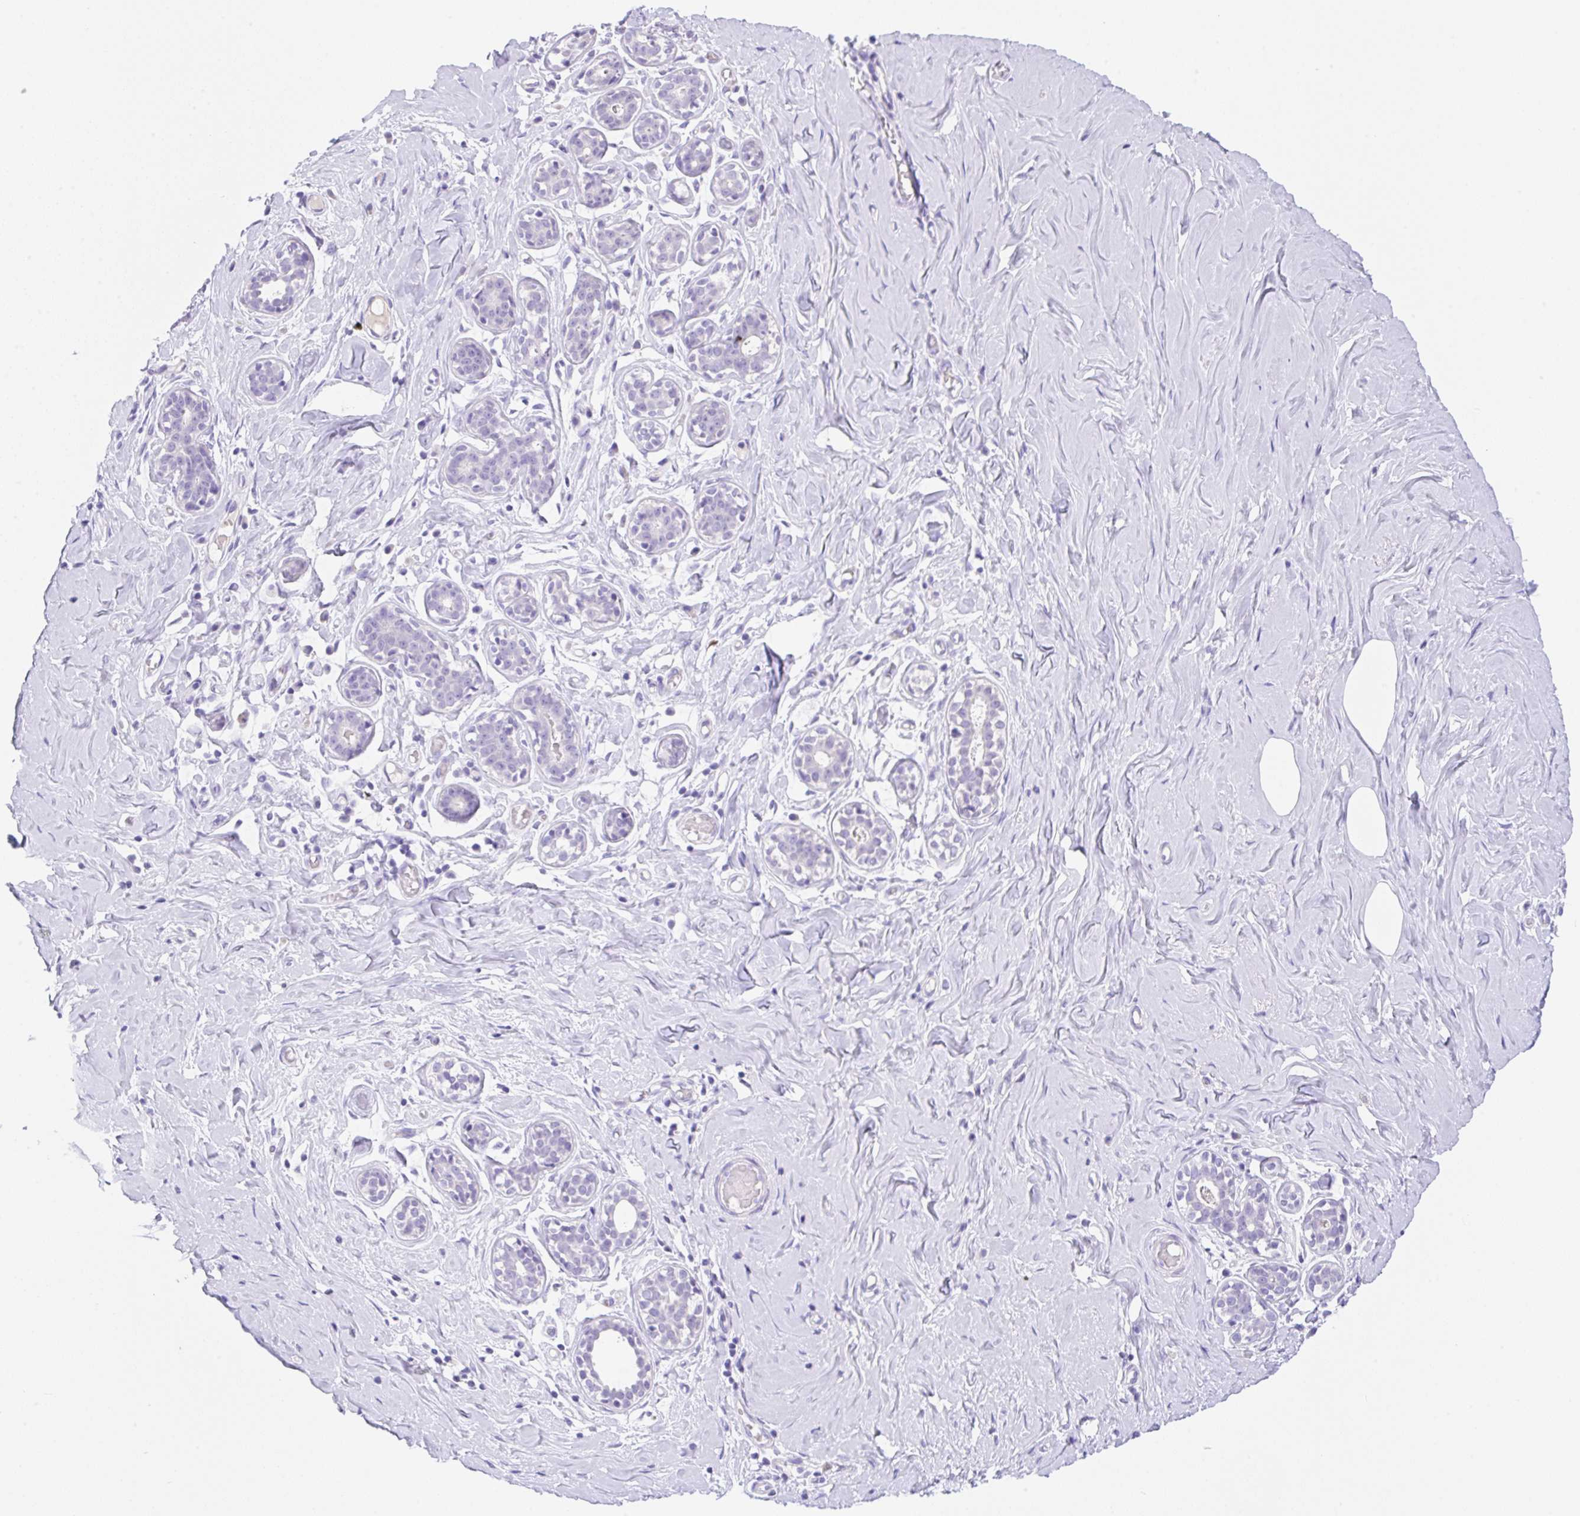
{"staining": {"intensity": "negative", "quantity": "none", "location": "none"}, "tissue": "breast", "cell_type": "Adipocytes", "image_type": "normal", "snomed": [{"axis": "morphology", "description": "Normal tissue, NOS"}, {"axis": "topography", "description": "Breast"}], "caption": "The IHC photomicrograph has no significant staining in adipocytes of breast.", "gene": "KLK8", "patient": {"sex": "female", "age": 27}}